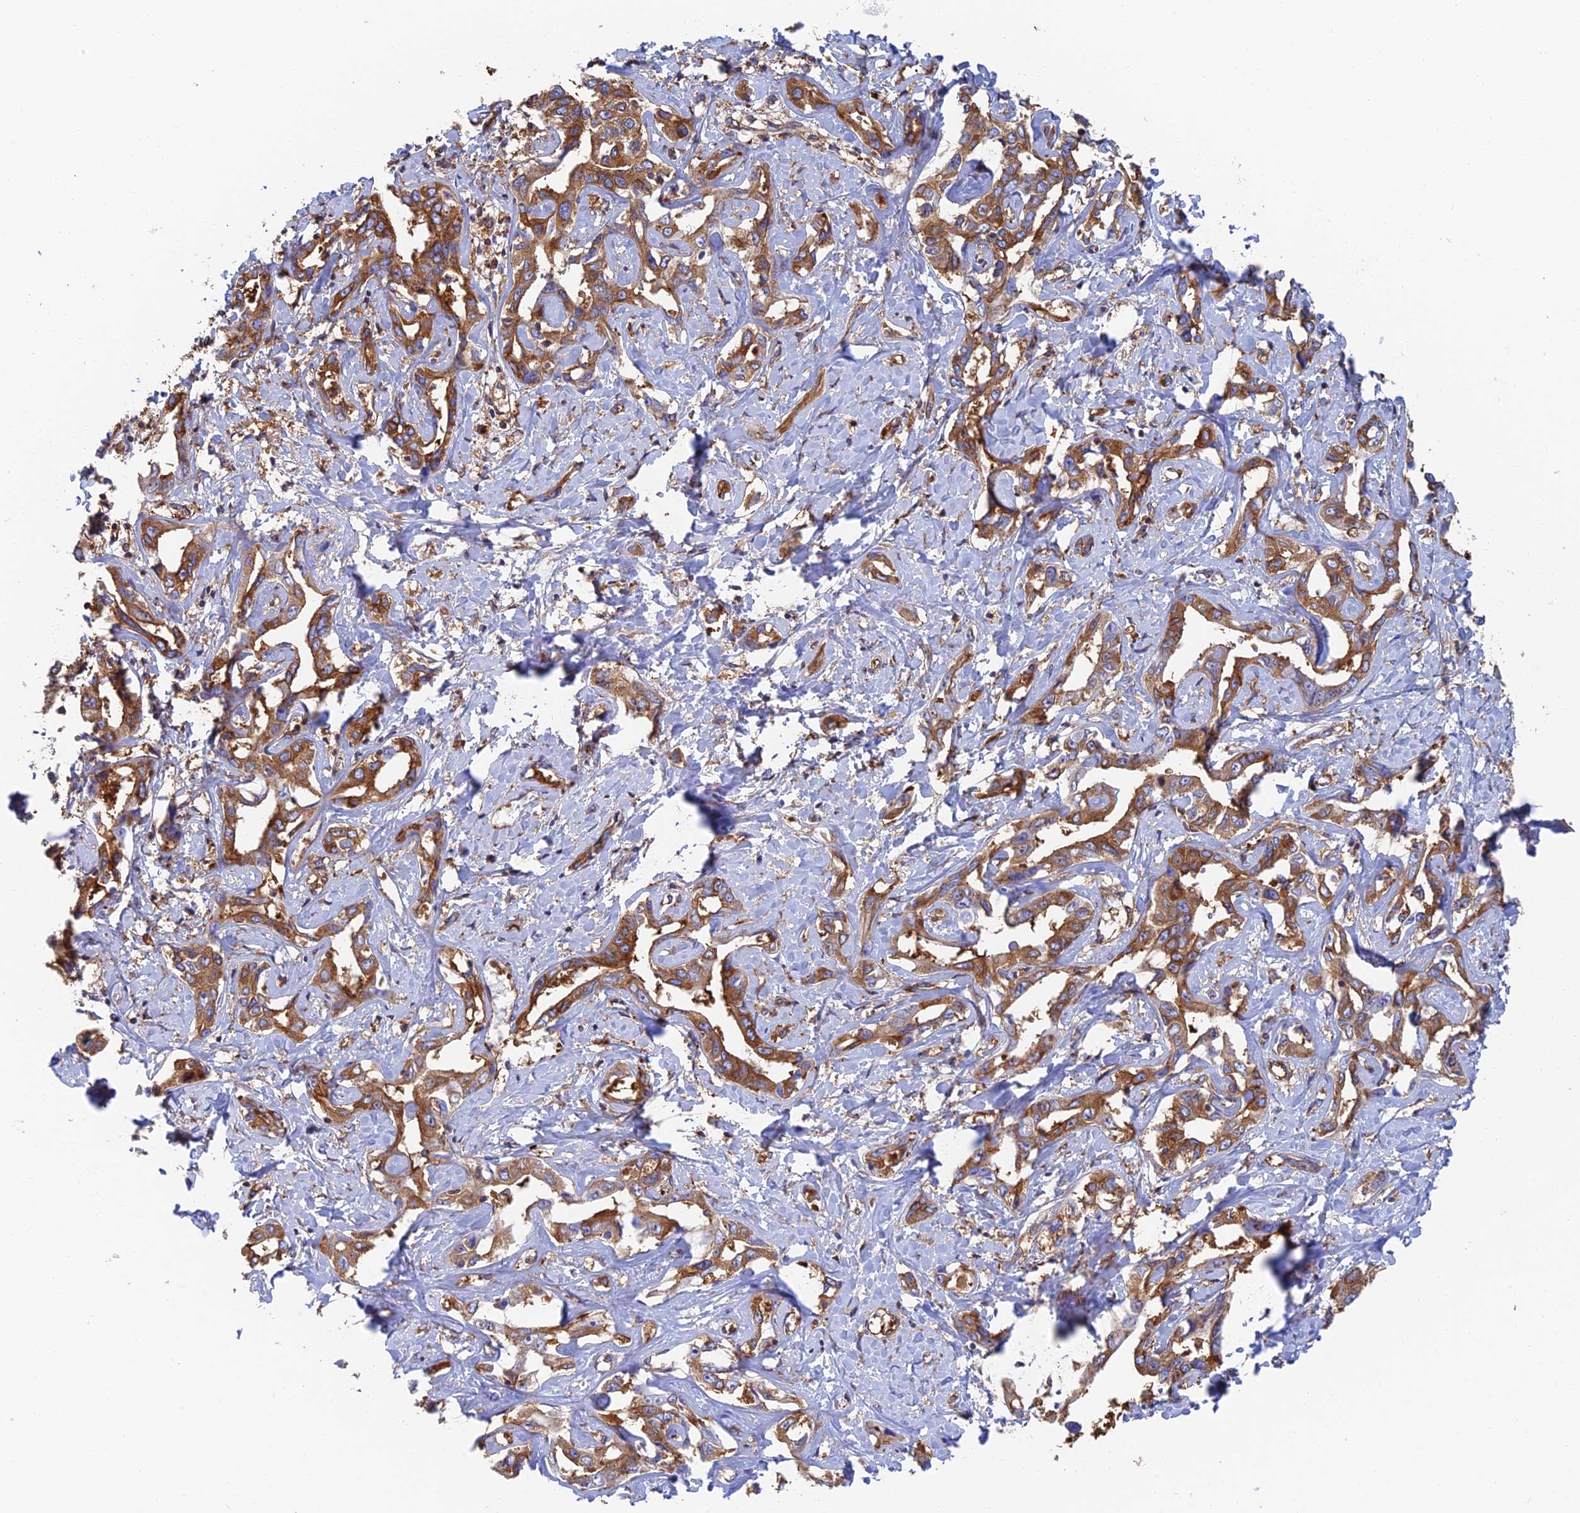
{"staining": {"intensity": "moderate", "quantity": ">75%", "location": "cytoplasmic/membranous"}, "tissue": "liver cancer", "cell_type": "Tumor cells", "image_type": "cancer", "snomed": [{"axis": "morphology", "description": "Cholangiocarcinoma"}, {"axis": "topography", "description": "Liver"}], "caption": "Moderate cytoplasmic/membranous staining is identified in approximately >75% of tumor cells in liver cancer (cholangiocarcinoma). Immunohistochemistry (ihc) stains the protein of interest in brown and the nuclei are stained blue.", "gene": "DCTN2", "patient": {"sex": "male", "age": 59}}